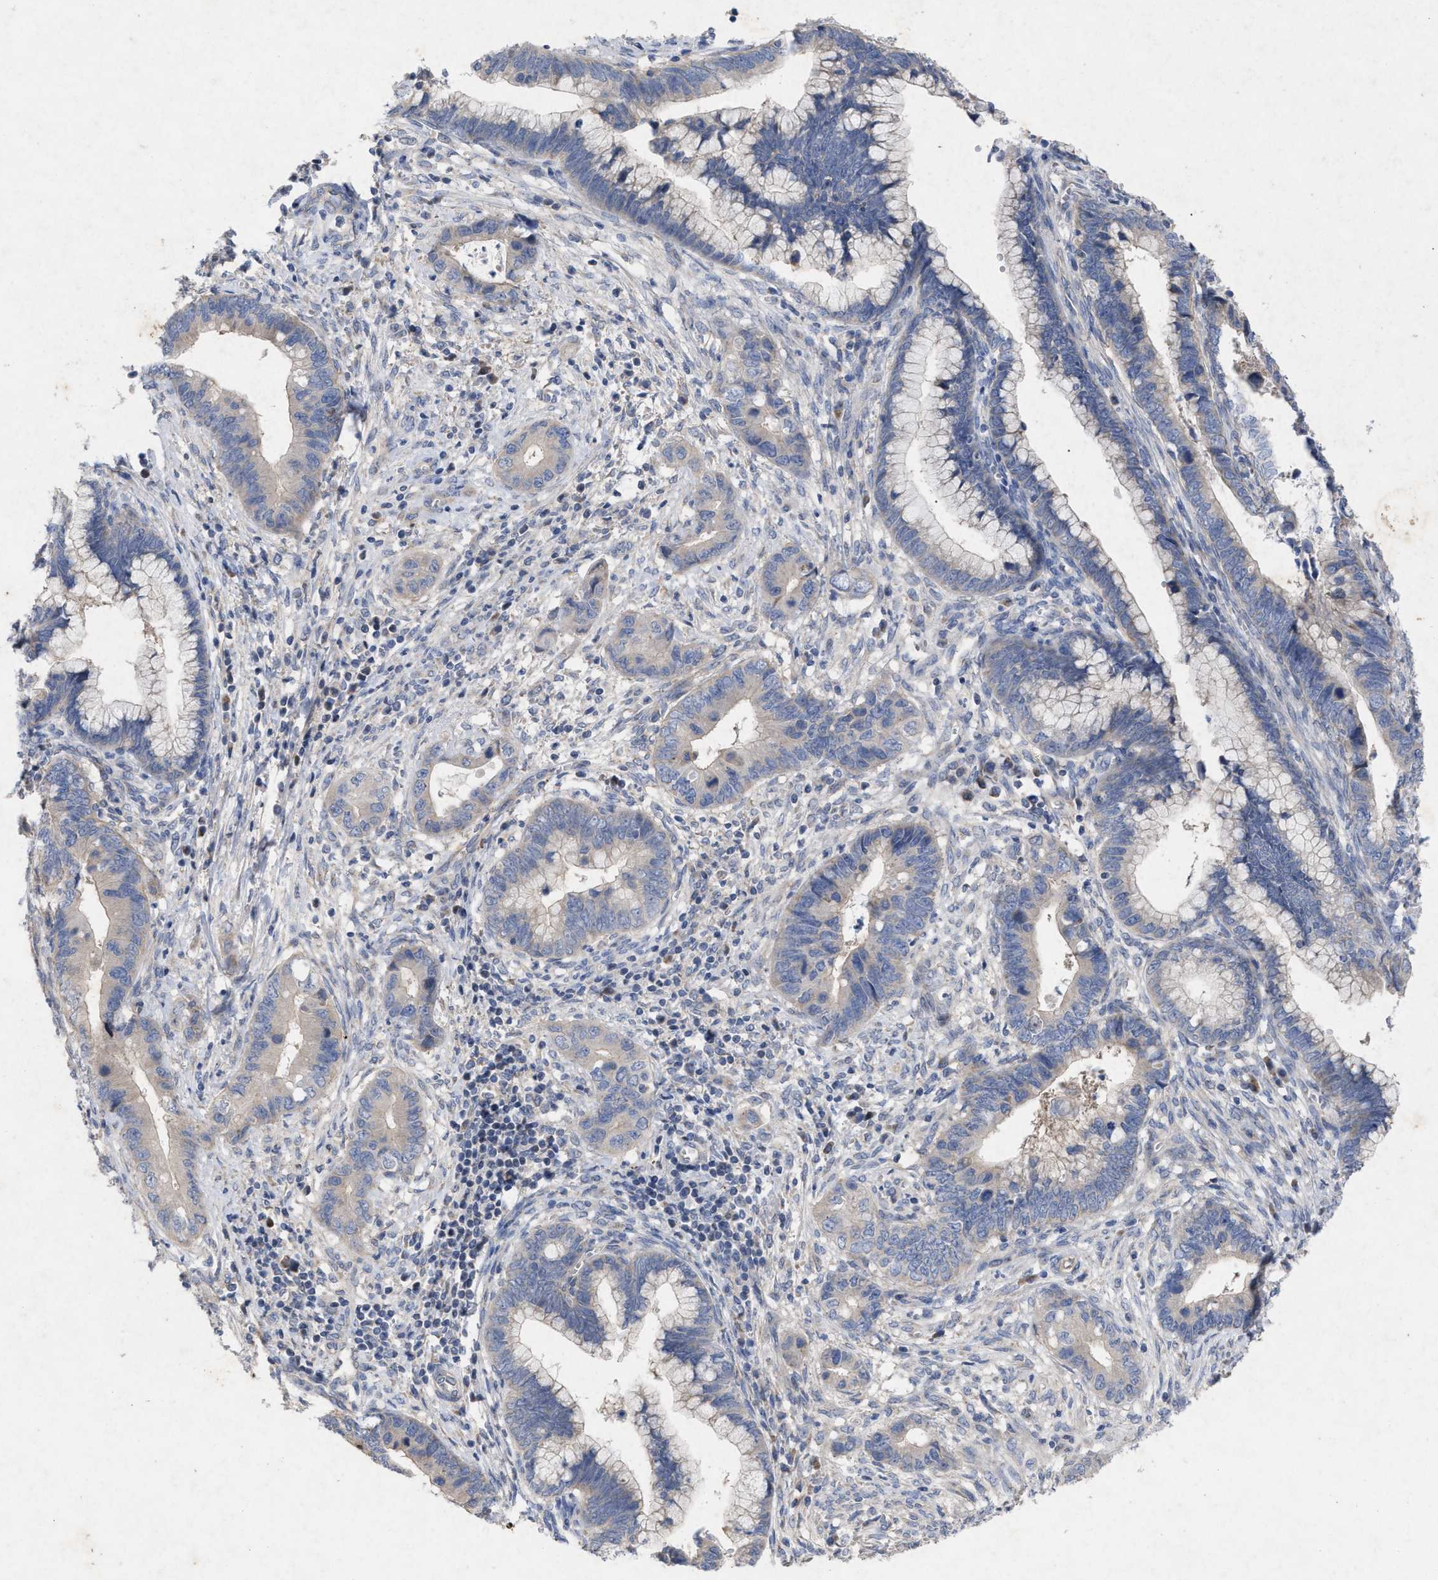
{"staining": {"intensity": "negative", "quantity": "none", "location": "none"}, "tissue": "cervical cancer", "cell_type": "Tumor cells", "image_type": "cancer", "snomed": [{"axis": "morphology", "description": "Adenocarcinoma, NOS"}, {"axis": "topography", "description": "Cervix"}], "caption": "An IHC image of cervical cancer is shown. There is no staining in tumor cells of cervical cancer.", "gene": "VIP", "patient": {"sex": "female", "age": 44}}